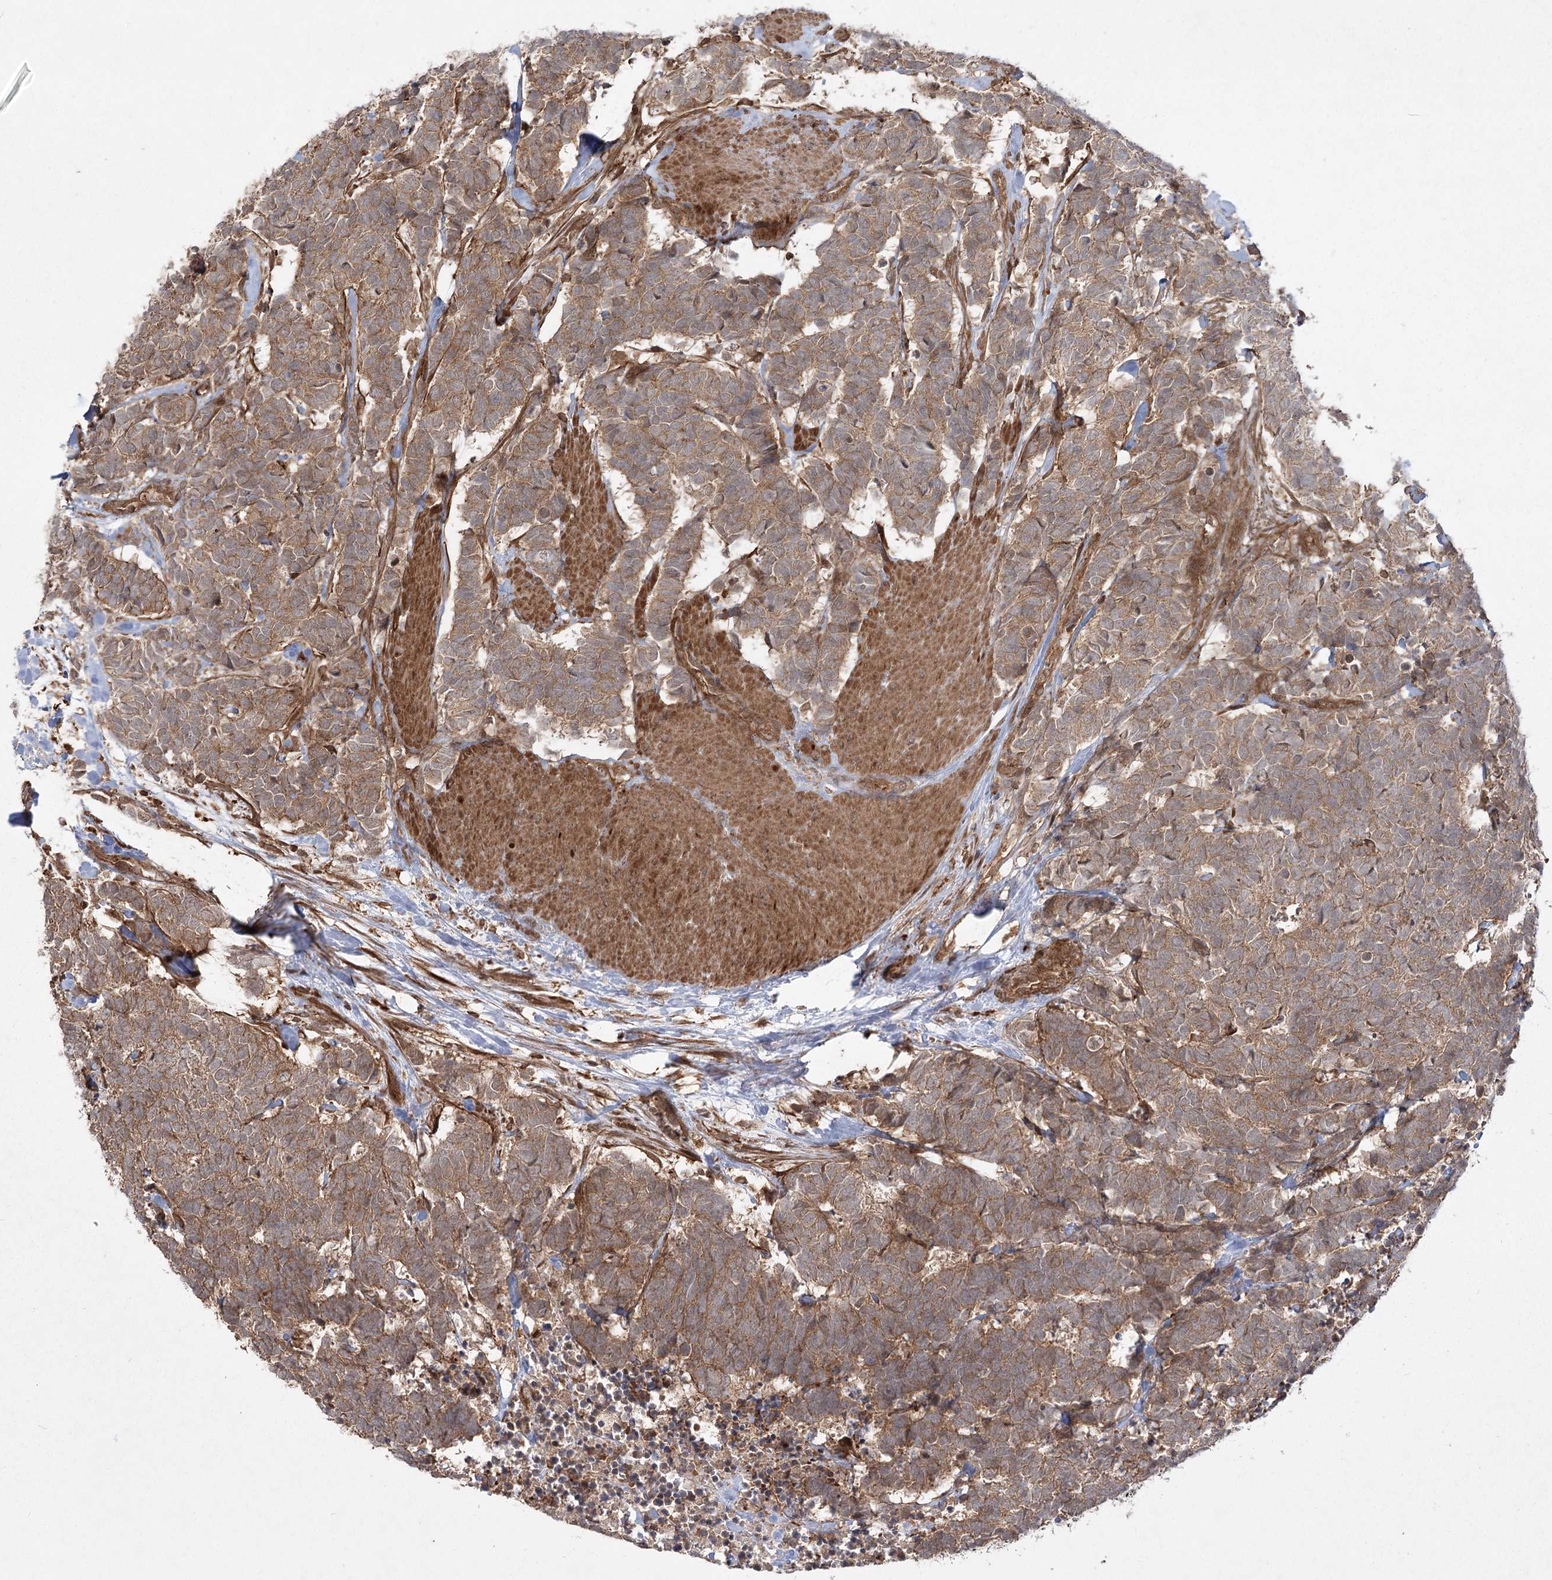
{"staining": {"intensity": "moderate", "quantity": ">75%", "location": "cytoplasmic/membranous"}, "tissue": "carcinoid", "cell_type": "Tumor cells", "image_type": "cancer", "snomed": [{"axis": "morphology", "description": "Carcinoma, NOS"}, {"axis": "morphology", "description": "Carcinoid, malignant, NOS"}, {"axis": "topography", "description": "Urinary bladder"}], "caption": "Protein expression analysis of carcinoma shows moderate cytoplasmic/membranous staining in about >75% of tumor cells.", "gene": "MDFIC", "patient": {"sex": "male", "age": 57}}